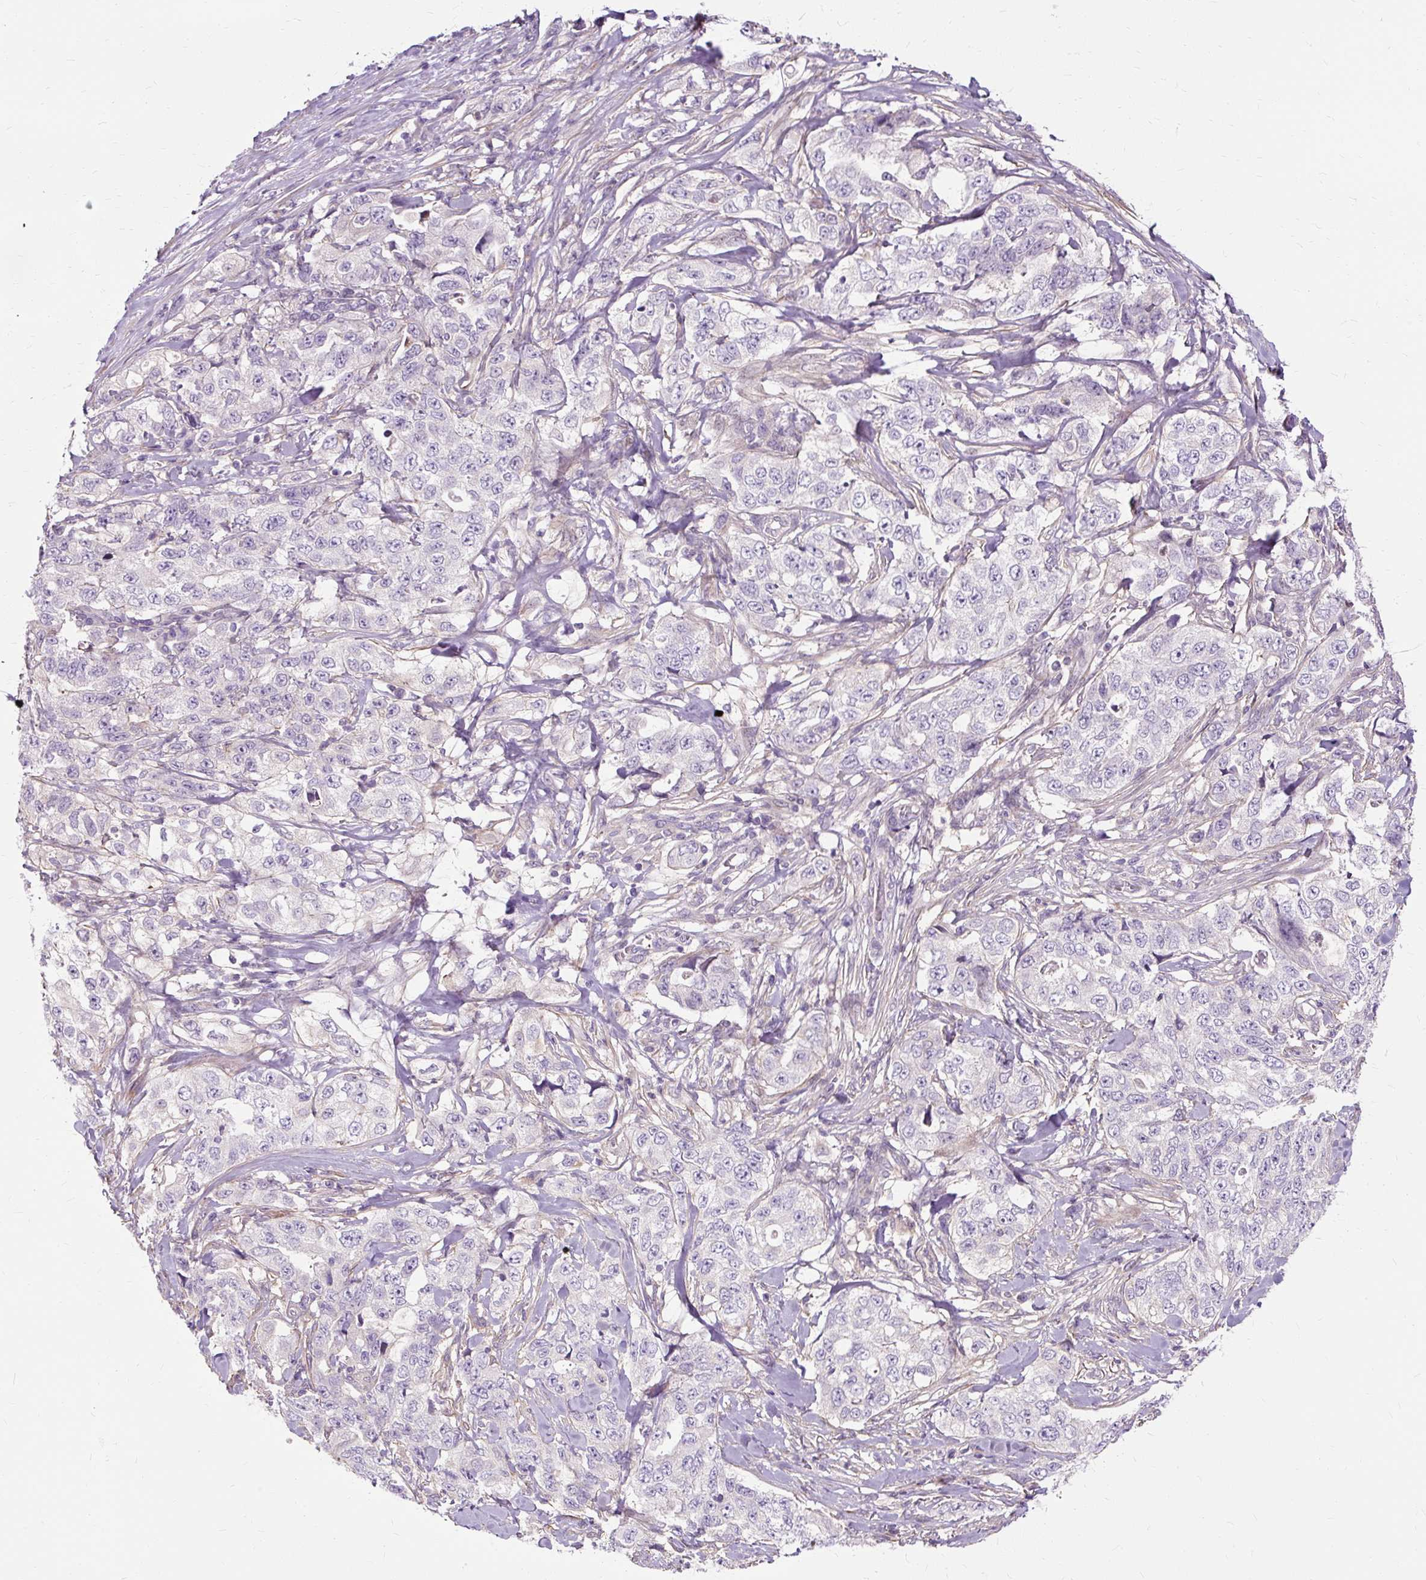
{"staining": {"intensity": "negative", "quantity": "none", "location": "none"}, "tissue": "lung cancer", "cell_type": "Tumor cells", "image_type": "cancer", "snomed": [{"axis": "morphology", "description": "Adenocarcinoma, NOS"}, {"axis": "topography", "description": "Lung"}], "caption": "DAB immunohistochemical staining of human lung cancer (adenocarcinoma) exhibits no significant positivity in tumor cells. The staining was performed using DAB (3,3'-diaminobenzidine) to visualize the protein expression in brown, while the nuclei were stained in blue with hematoxylin (Magnification: 20x).", "gene": "TSPAN8", "patient": {"sex": "female", "age": 51}}